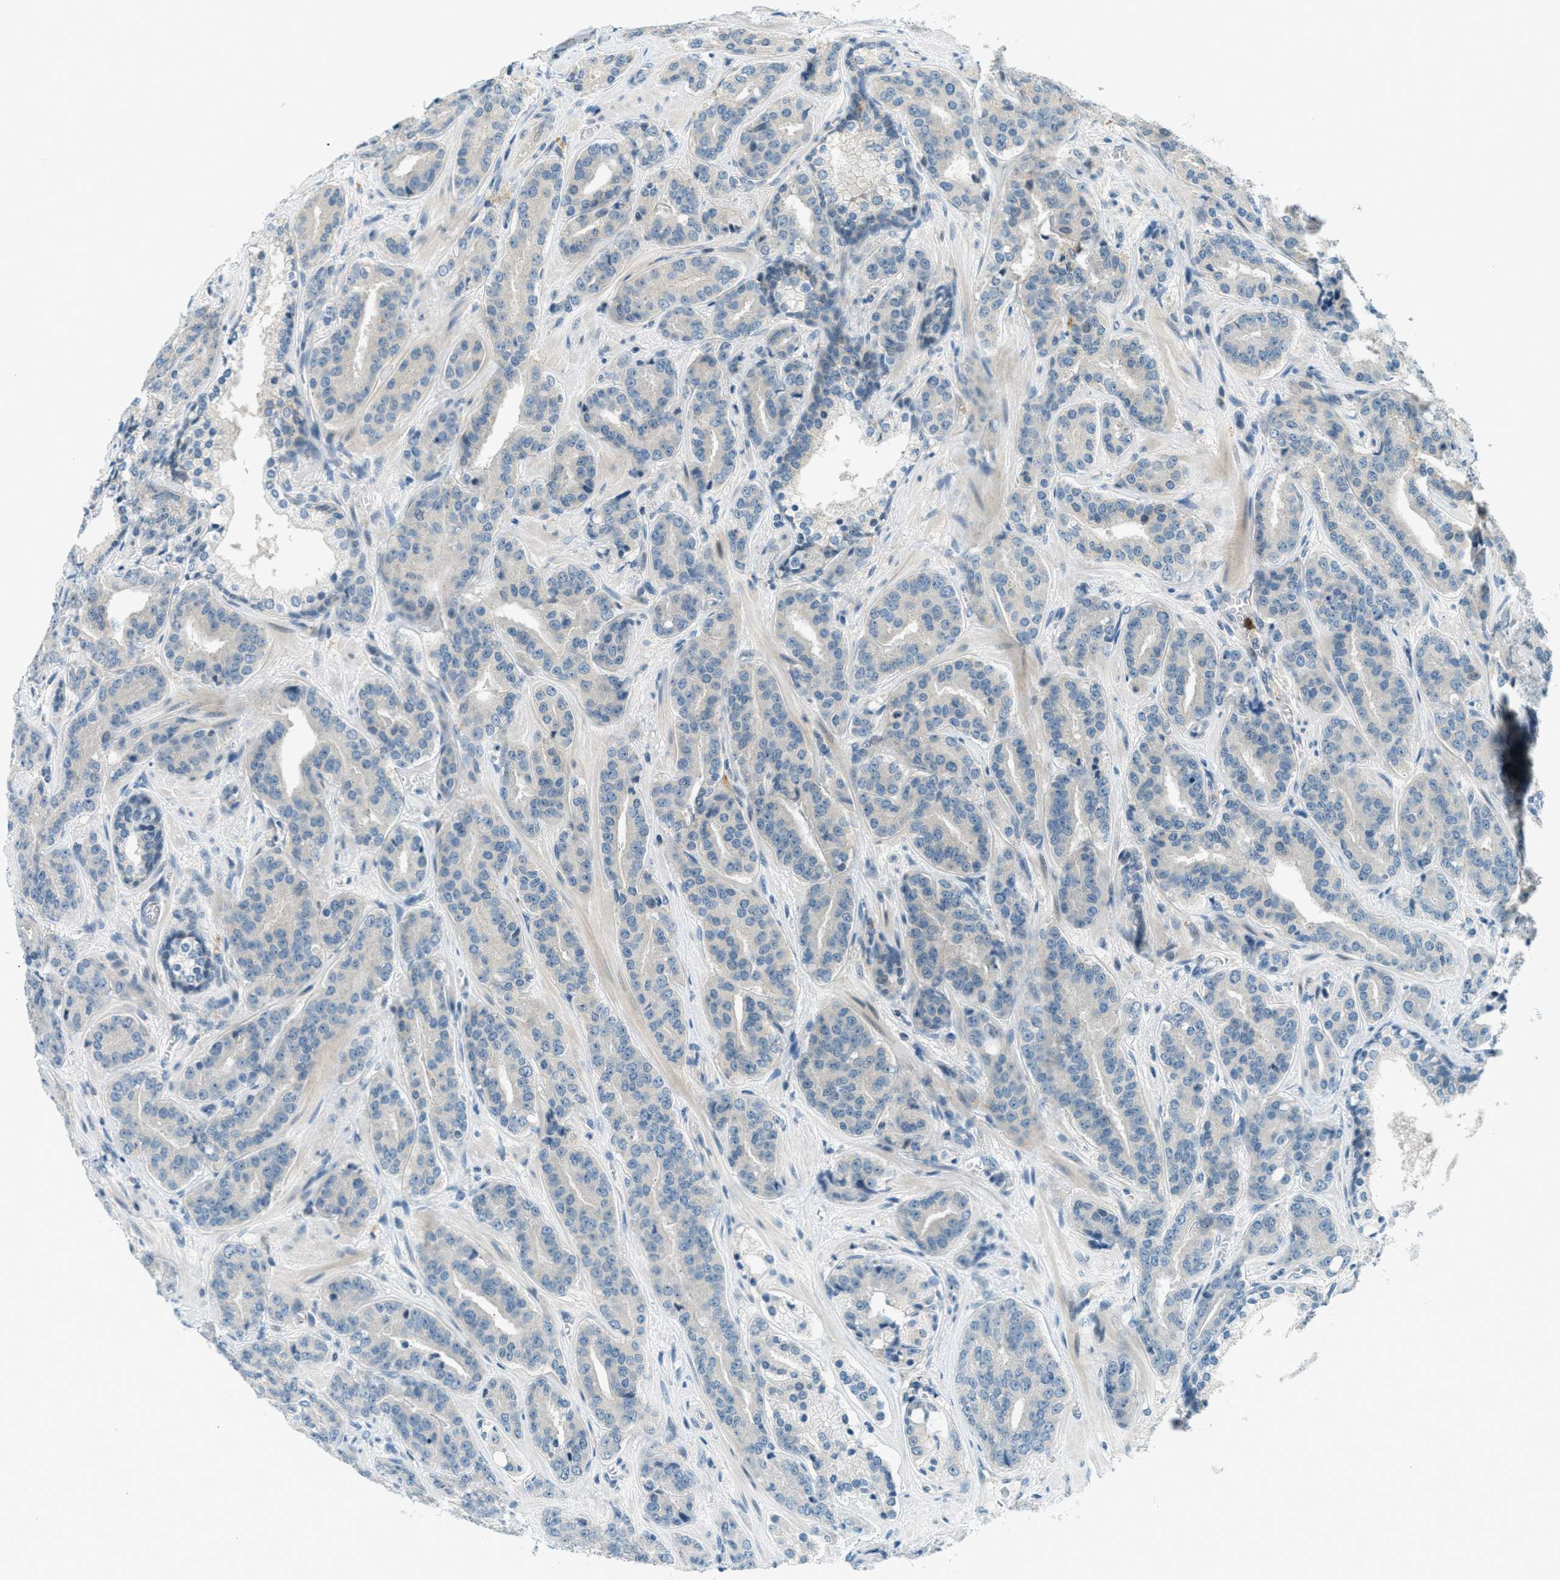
{"staining": {"intensity": "negative", "quantity": "none", "location": "none"}, "tissue": "prostate cancer", "cell_type": "Tumor cells", "image_type": "cancer", "snomed": [{"axis": "morphology", "description": "Adenocarcinoma, High grade"}, {"axis": "topography", "description": "Prostate"}], "caption": "DAB immunohistochemical staining of human prostate cancer (adenocarcinoma (high-grade)) shows no significant staining in tumor cells.", "gene": "PTPN23", "patient": {"sex": "male", "age": 60}}